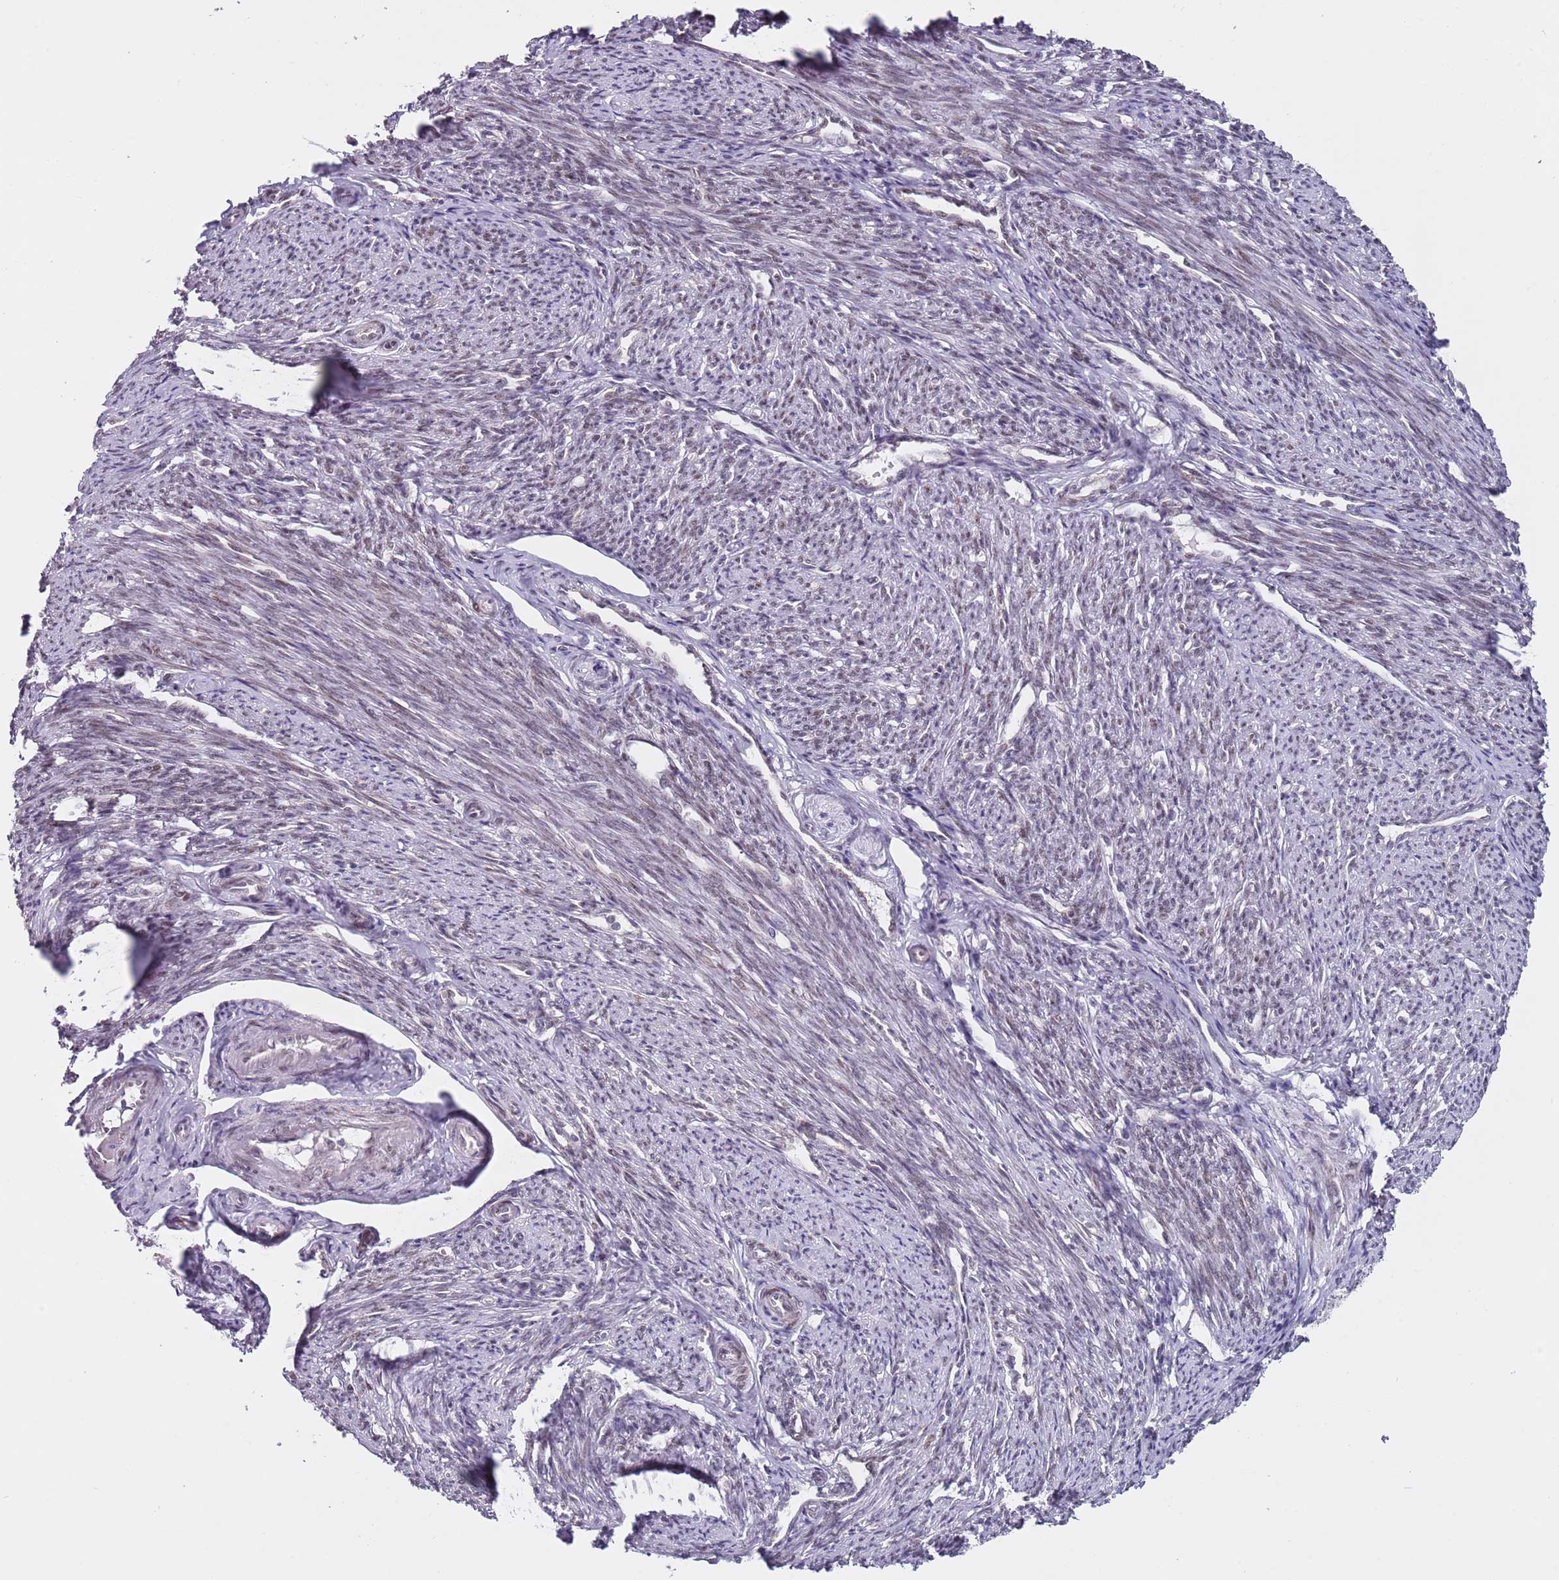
{"staining": {"intensity": "moderate", "quantity": "25%-75%", "location": "cytoplasmic/membranous,nuclear"}, "tissue": "smooth muscle", "cell_type": "Smooth muscle cells", "image_type": "normal", "snomed": [{"axis": "morphology", "description": "Normal tissue, NOS"}, {"axis": "topography", "description": "Smooth muscle"}, {"axis": "topography", "description": "Uterus"}], "caption": "A high-resolution image shows IHC staining of benign smooth muscle, which demonstrates moderate cytoplasmic/membranous,nuclear positivity in approximately 25%-75% of smooth muscle cells. (IHC, brightfield microscopy, high magnification).", "gene": "SLC25A32", "patient": {"sex": "female", "age": 59}}